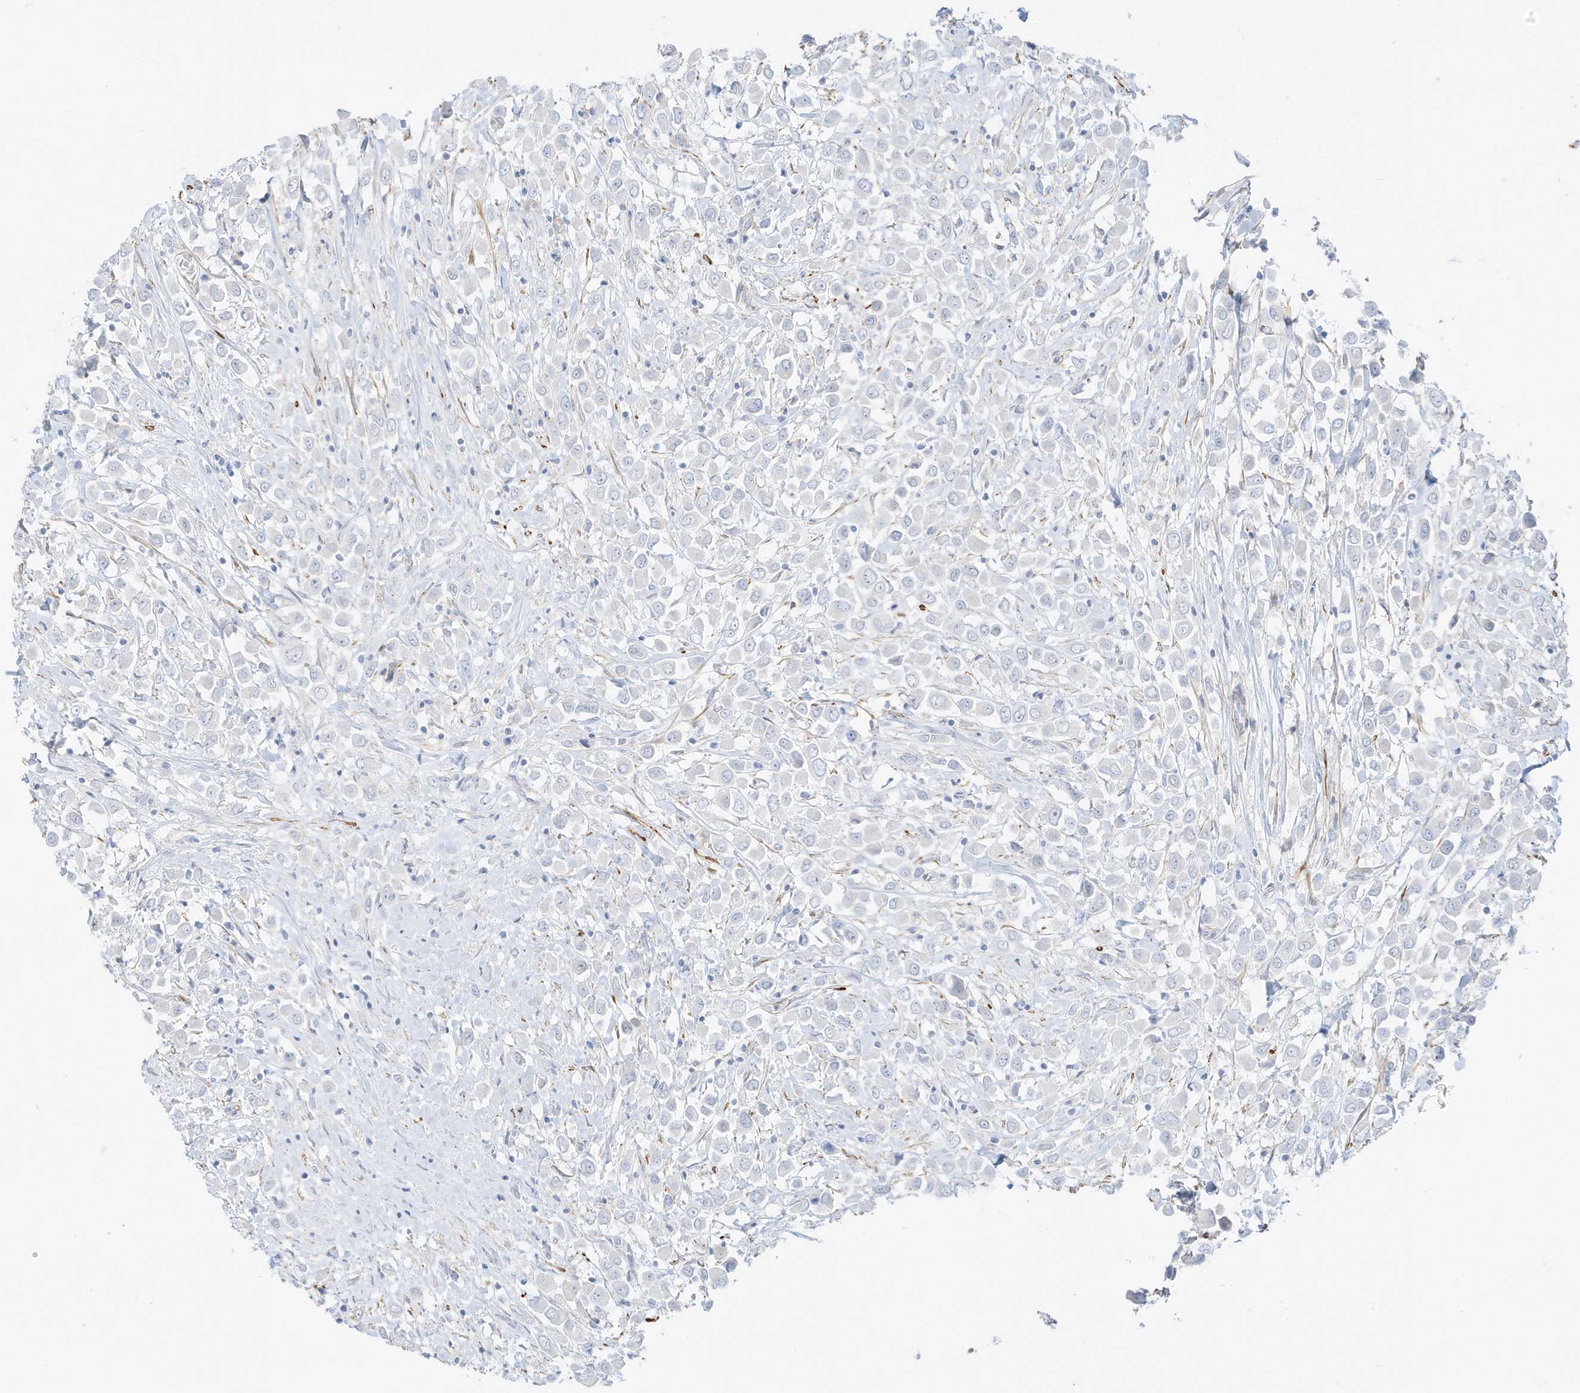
{"staining": {"intensity": "negative", "quantity": "none", "location": "none"}, "tissue": "breast cancer", "cell_type": "Tumor cells", "image_type": "cancer", "snomed": [{"axis": "morphology", "description": "Duct carcinoma"}, {"axis": "topography", "description": "Breast"}], "caption": "Immunohistochemistry of invasive ductal carcinoma (breast) demonstrates no staining in tumor cells. (Stains: DAB immunohistochemistry with hematoxylin counter stain, Microscopy: brightfield microscopy at high magnification).", "gene": "SLC22A13", "patient": {"sex": "female", "age": 61}}